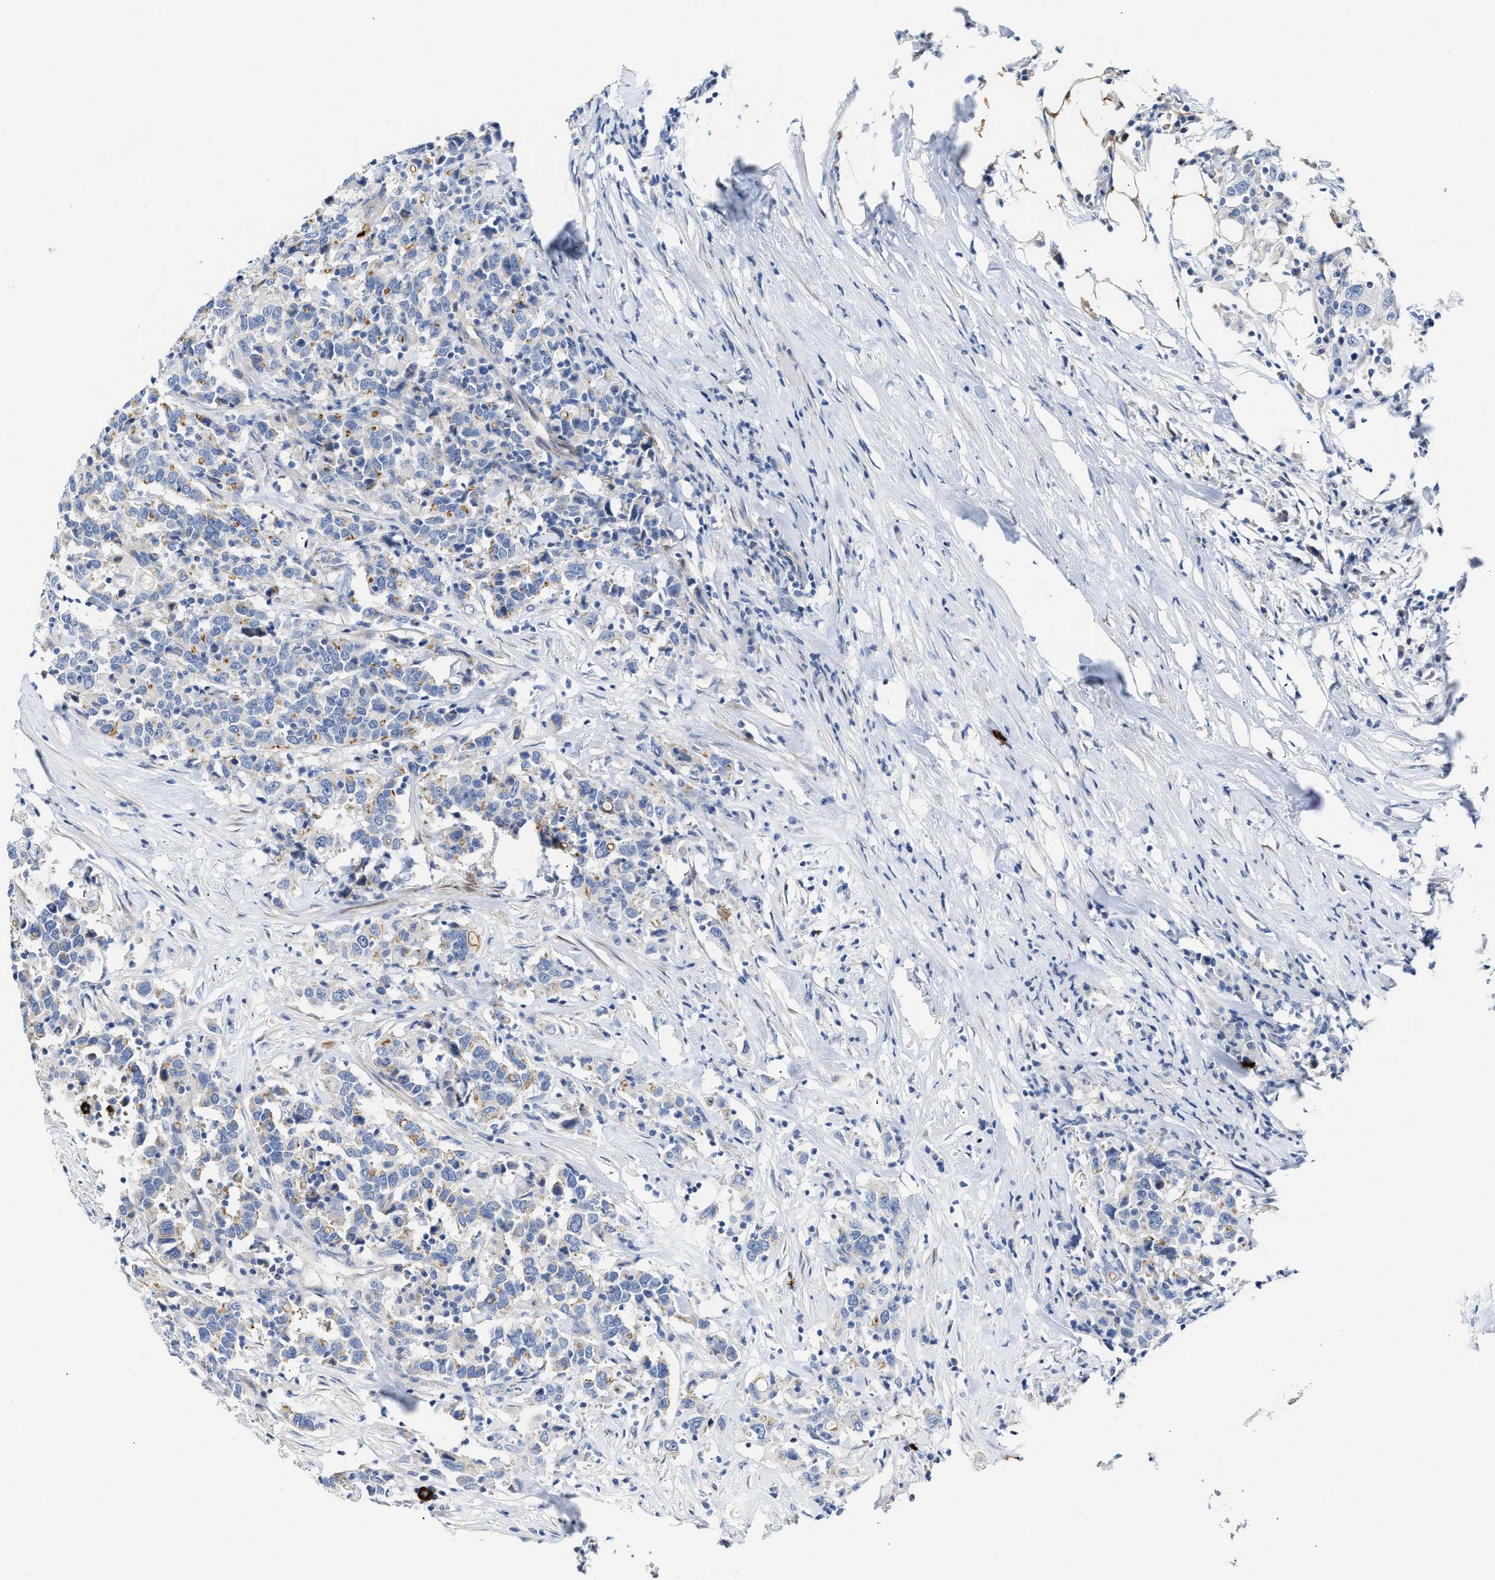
{"staining": {"intensity": "negative", "quantity": "none", "location": "none"}, "tissue": "urothelial cancer", "cell_type": "Tumor cells", "image_type": "cancer", "snomed": [{"axis": "morphology", "description": "Urothelial carcinoma, High grade"}, {"axis": "topography", "description": "Urinary bladder"}], "caption": "This micrograph is of urothelial cancer stained with IHC to label a protein in brown with the nuclei are counter-stained blue. There is no positivity in tumor cells. Nuclei are stained in blue.", "gene": "FHL1", "patient": {"sex": "male", "age": 61}}